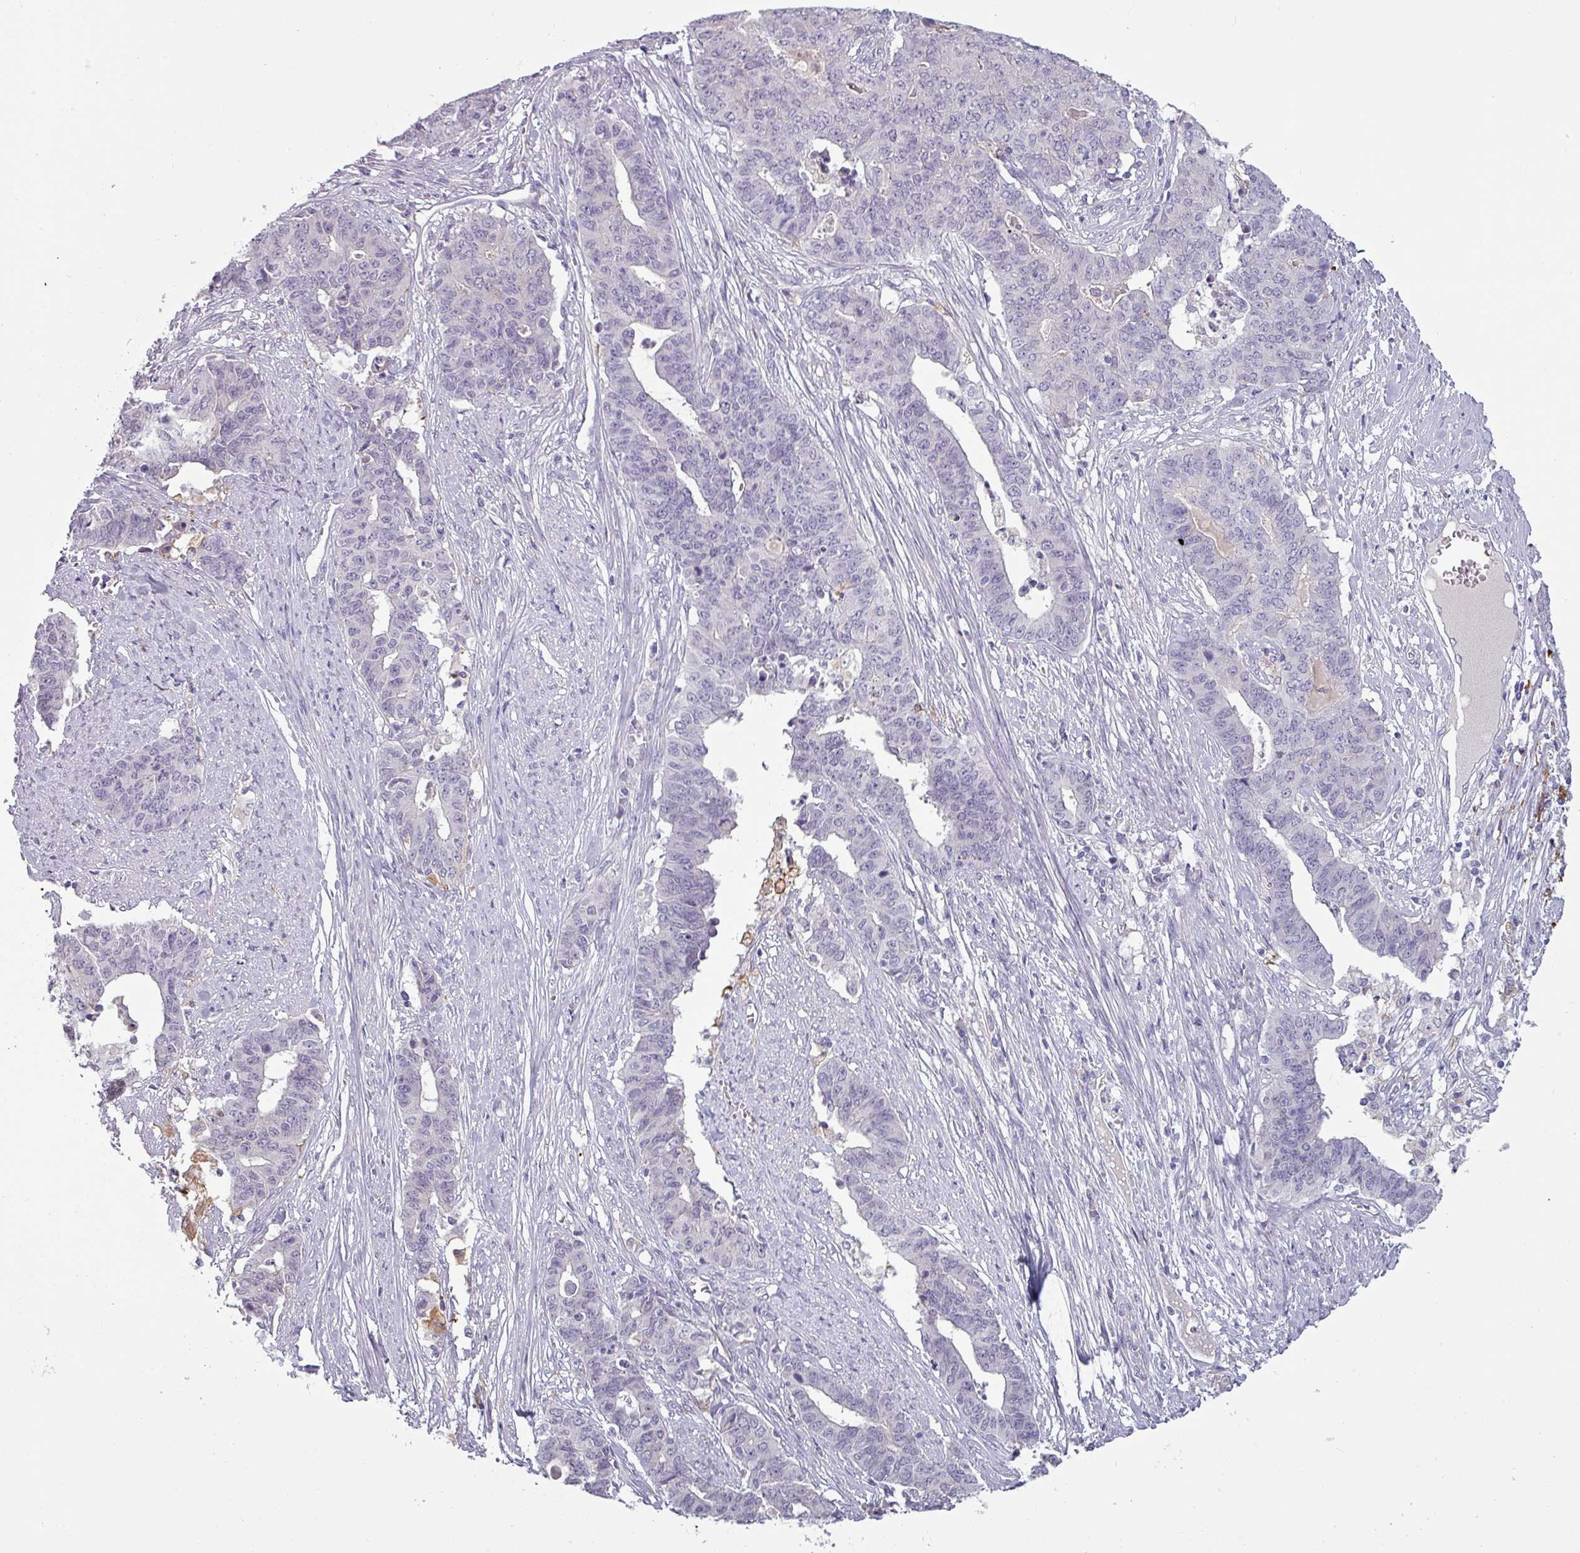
{"staining": {"intensity": "negative", "quantity": "none", "location": "none"}, "tissue": "endometrial cancer", "cell_type": "Tumor cells", "image_type": "cancer", "snomed": [{"axis": "morphology", "description": "Adenocarcinoma, NOS"}, {"axis": "topography", "description": "Endometrium"}], "caption": "The IHC image has no significant staining in tumor cells of endometrial cancer tissue.", "gene": "SLC26A9", "patient": {"sex": "female", "age": 59}}